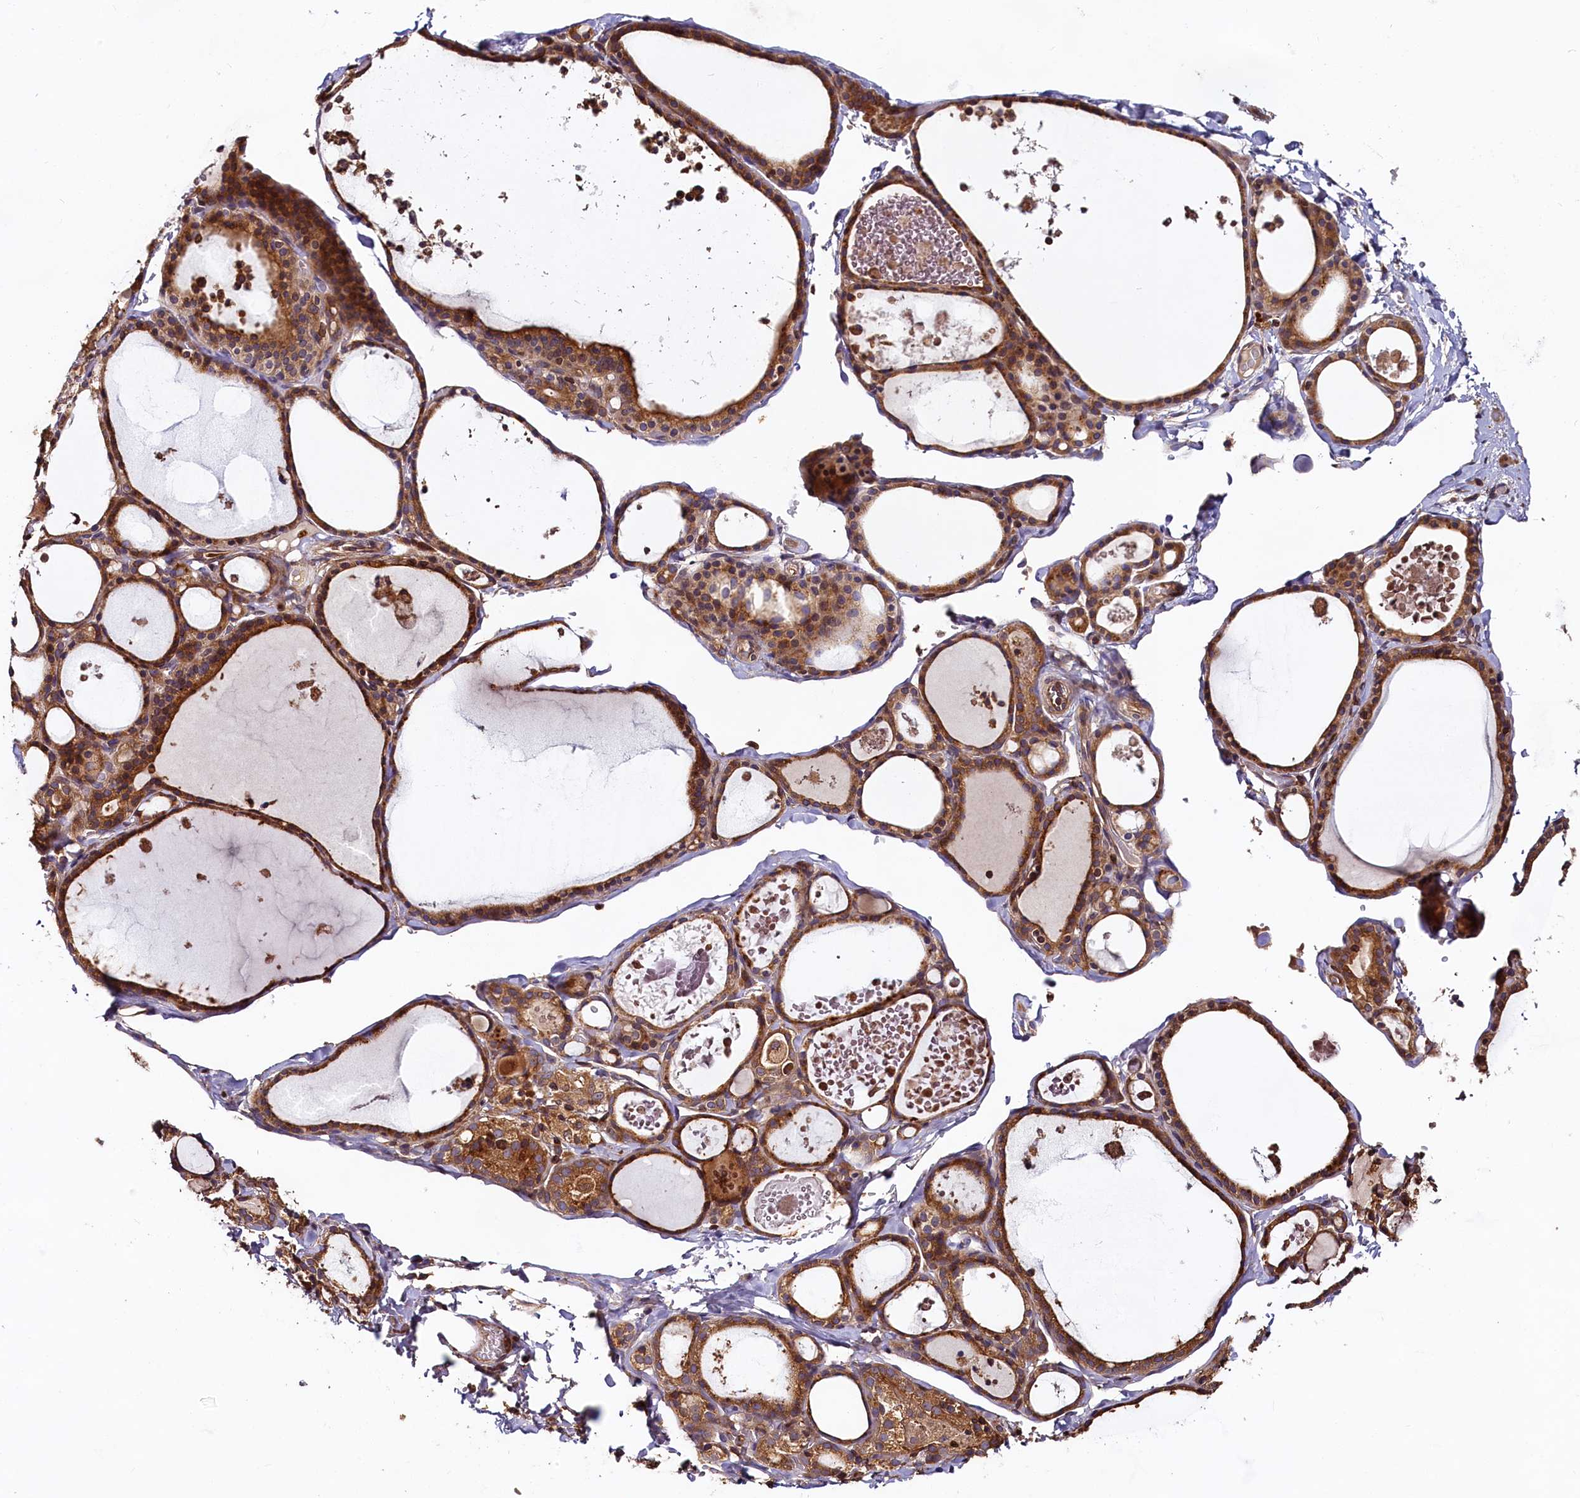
{"staining": {"intensity": "moderate", "quantity": ">75%", "location": "cytoplasmic/membranous"}, "tissue": "thyroid gland", "cell_type": "Glandular cells", "image_type": "normal", "snomed": [{"axis": "morphology", "description": "Normal tissue, NOS"}, {"axis": "topography", "description": "Thyroid gland"}], "caption": "About >75% of glandular cells in benign human thyroid gland show moderate cytoplasmic/membranous protein staining as visualized by brown immunohistochemical staining.", "gene": "HMOX2", "patient": {"sex": "male", "age": 56}}